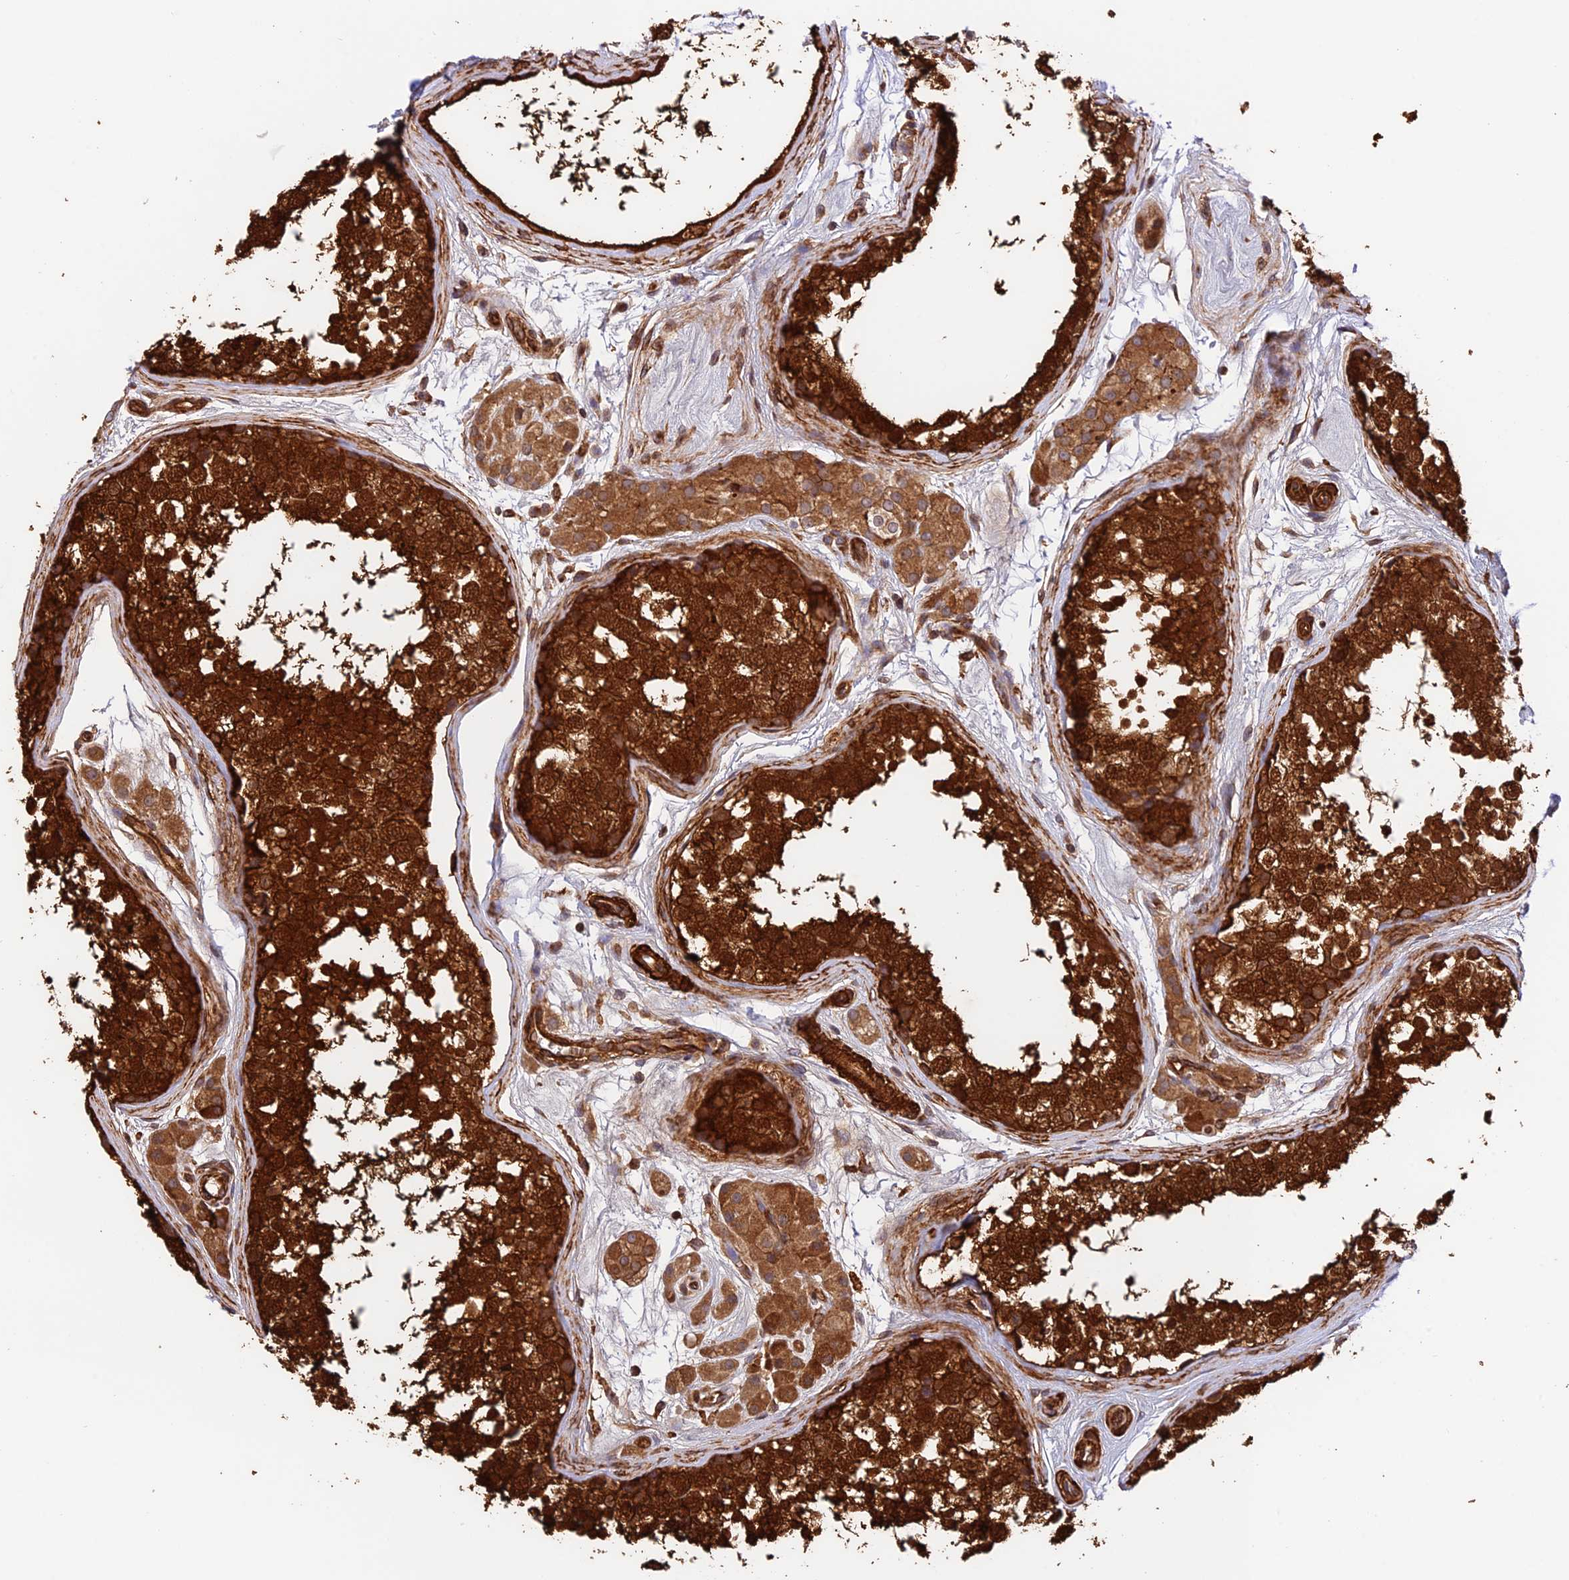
{"staining": {"intensity": "strong", "quantity": ">75%", "location": "cytoplasmic/membranous"}, "tissue": "testis", "cell_type": "Cells in seminiferous ducts", "image_type": "normal", "snomed": [{"axis": "morphology", "description": "Normal tissue, NOS"}, {"axis": "topography", "description": "Testis"}], "caption": "A brown stain shows strong cytoplasmic/membranous expression of a protein in cells in seminiferous ducts of unremarkable human testis. (DAB (3,3'-diaminobenzidine) IHC, brown staining for protein, blue staining for nuclei).", "gene": "EVI5L", "patient": {"sex": "male", "age": 56}}